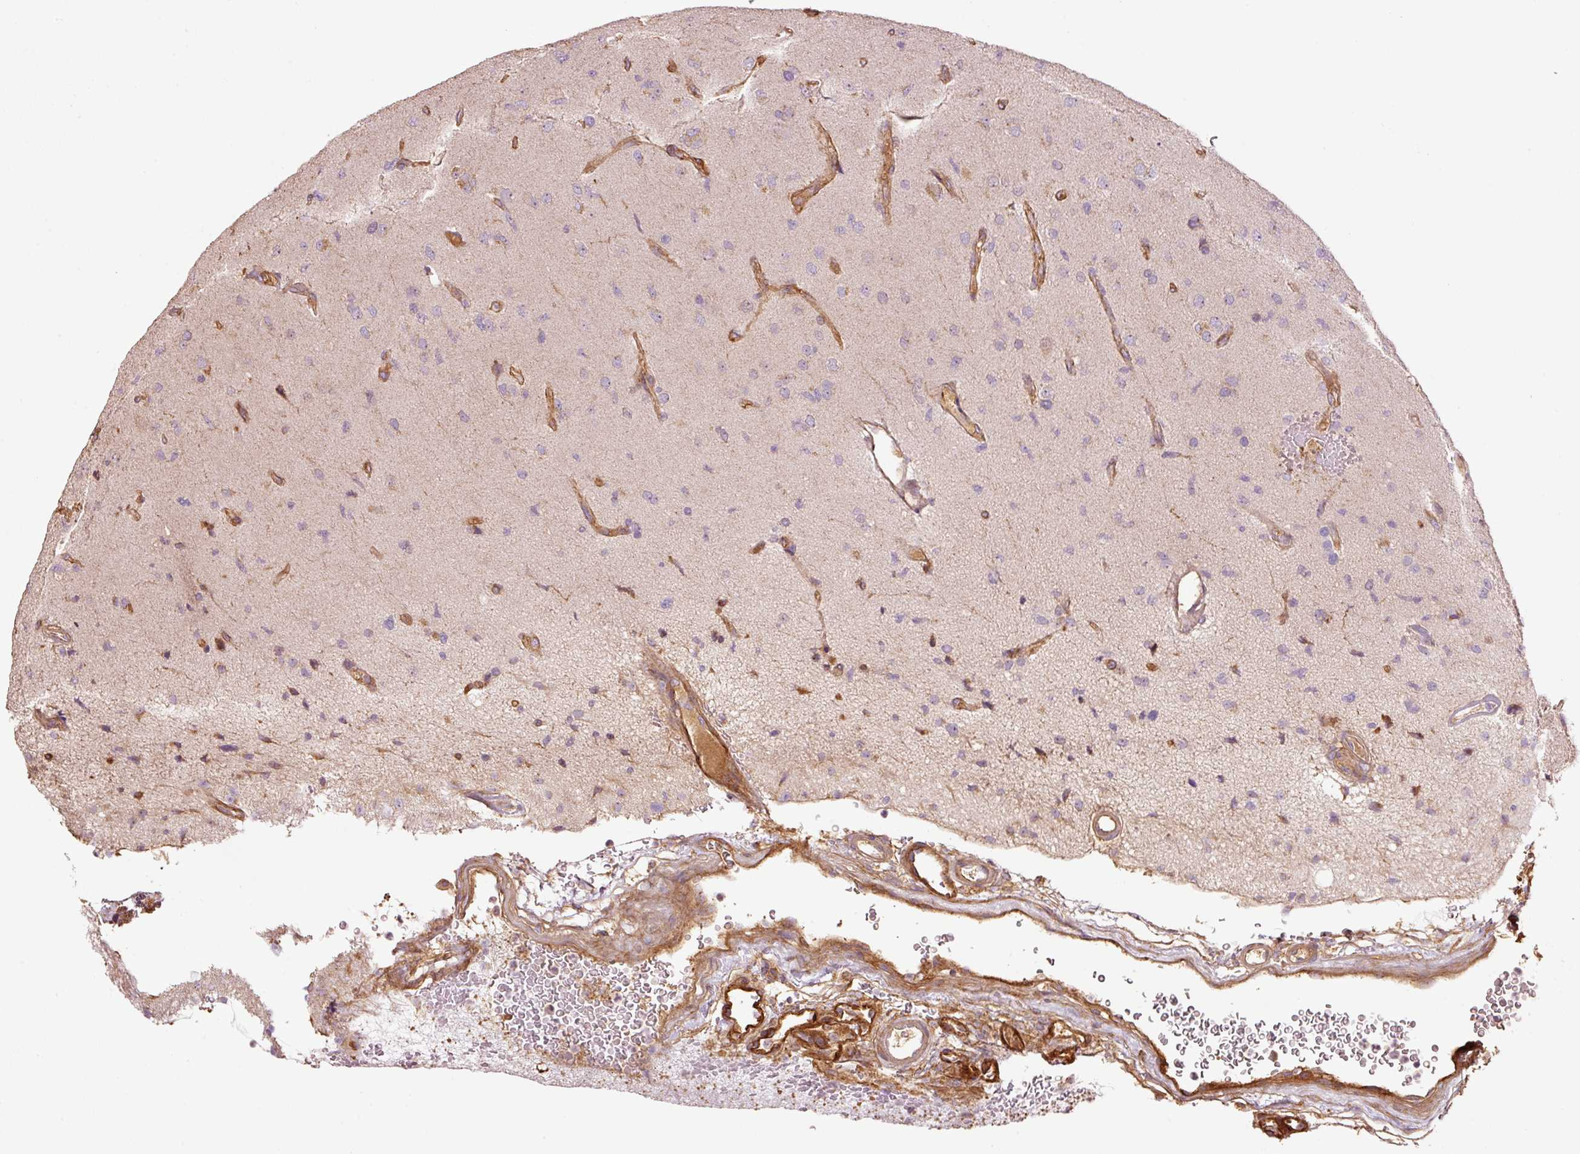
{"staining": {"intensity": "negative", "quantity": "none", "location": "none"}, "tissue": "glioma", "cell_type": "Tumor cells", "image_type": "cancer", "snomed": [{"axis": "morphology", "description": "Glioma, malignant, High grade"}, {"axis": "topography", "description": "Brain"}], "caption": "Protein analysis of malignant glioma (high-grade) reveals no significant positivity in tumor cells. (Stains: DAB immunohistochemistry with hematoxylin counter stain, Microscopy: brightfield microscopy at high magnification).", "gene": "NID2", "patient": {"sex": "male", "age": 77}}